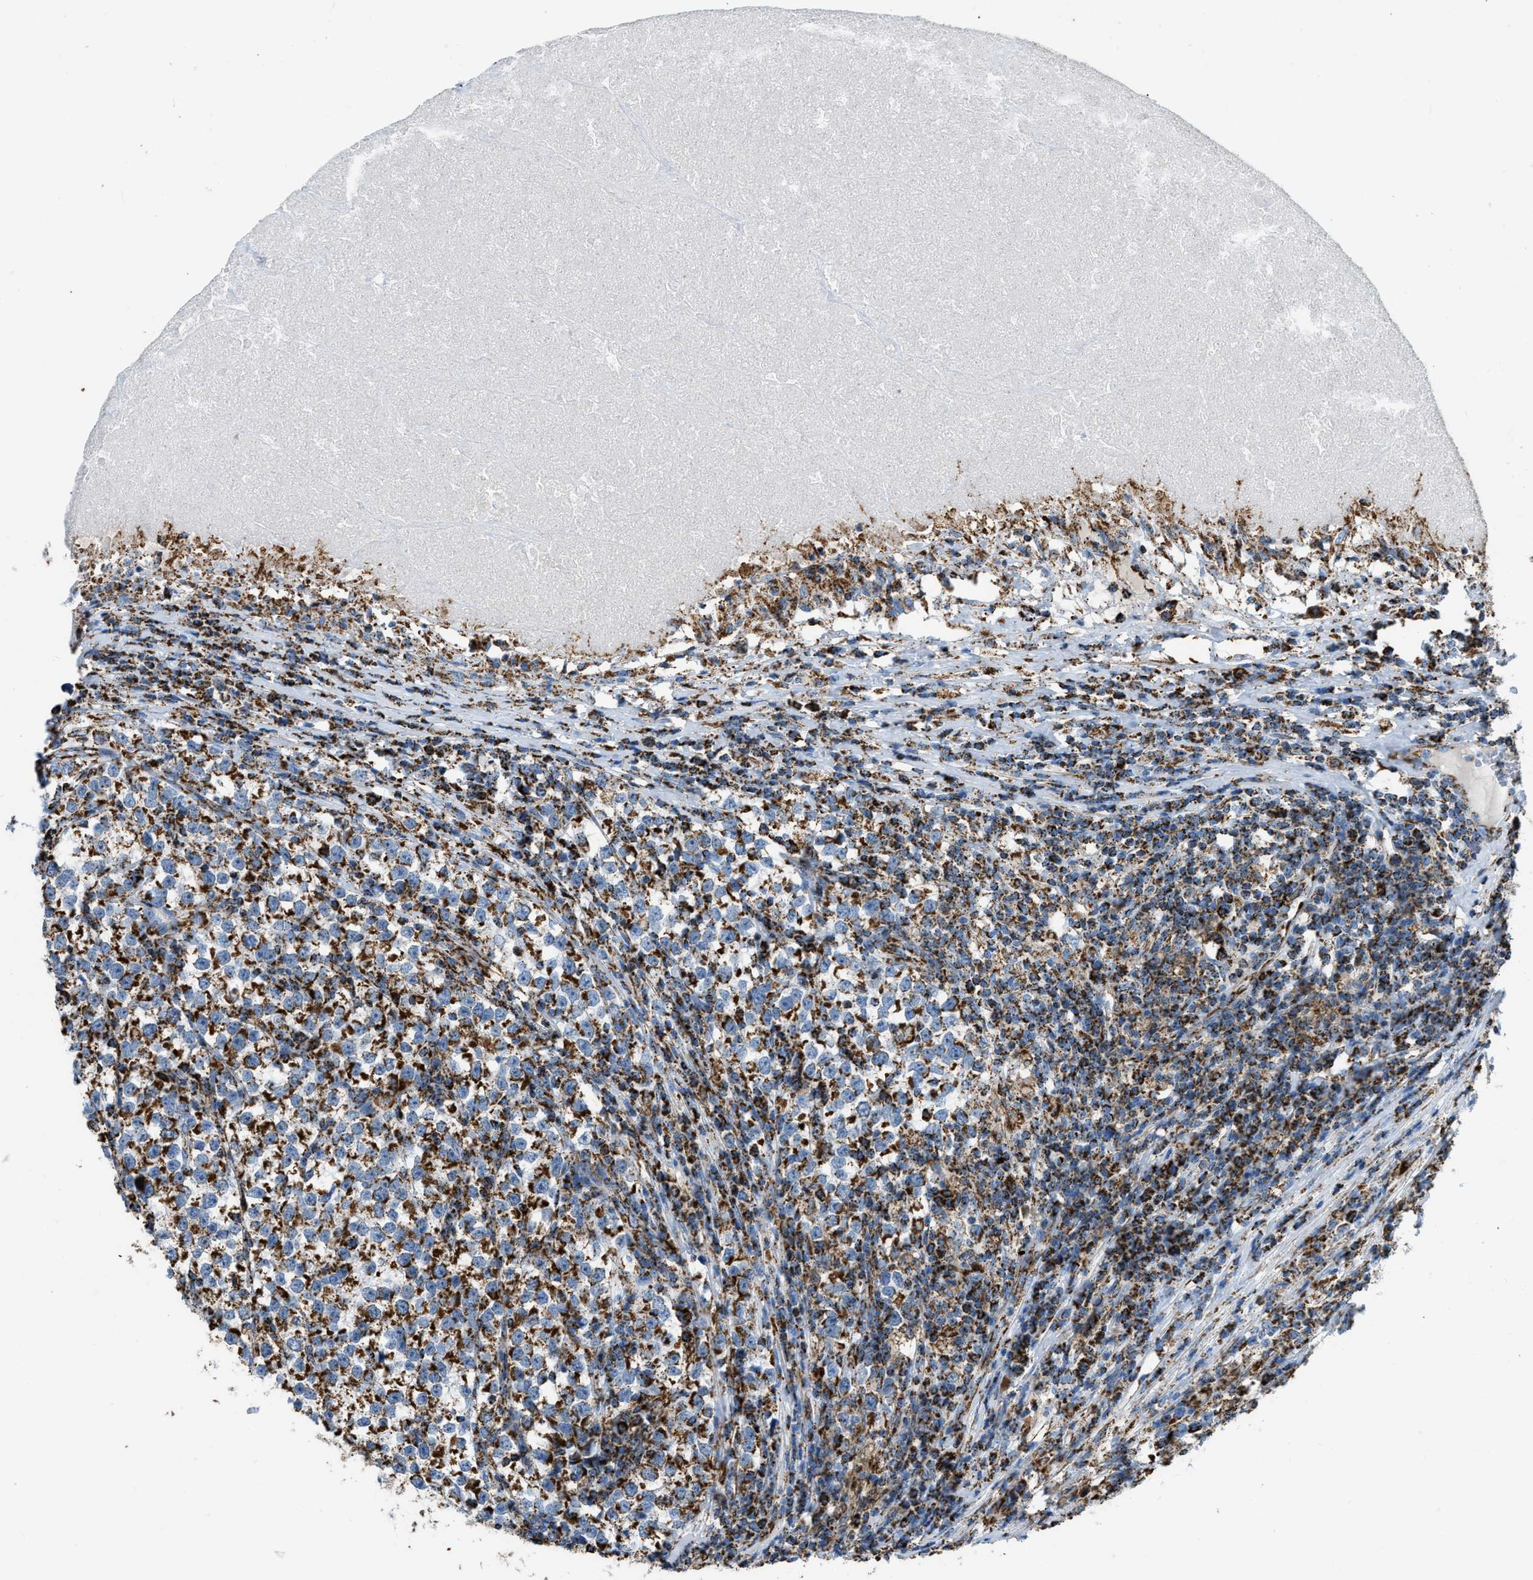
{"staining": {"intensity": "strong", "quantity": ">75%", "location": "cytoplasmic/membranous"}, "tissue": "testis cancer", "cell_type": "Tumor cells", "image_type": "cancer", "snomed": [{"axis": "morphology", "description": "Normal tissue, NOS"}, {"axis": "morphology", "description": "Seminoma, NOS"}, {"axis": "topography", "description": "Testis"}], "caption": "Immunohistochemical staining of testis cancer demonstrates high levels of strong cytoplasmic/membranous protein expression in about >75% of tumor cells. (brown staining indicates protein expression, while blue staining denotes nuclei).", "gene": "ETFB", "patient": {"sex": "male", "age": 43}}